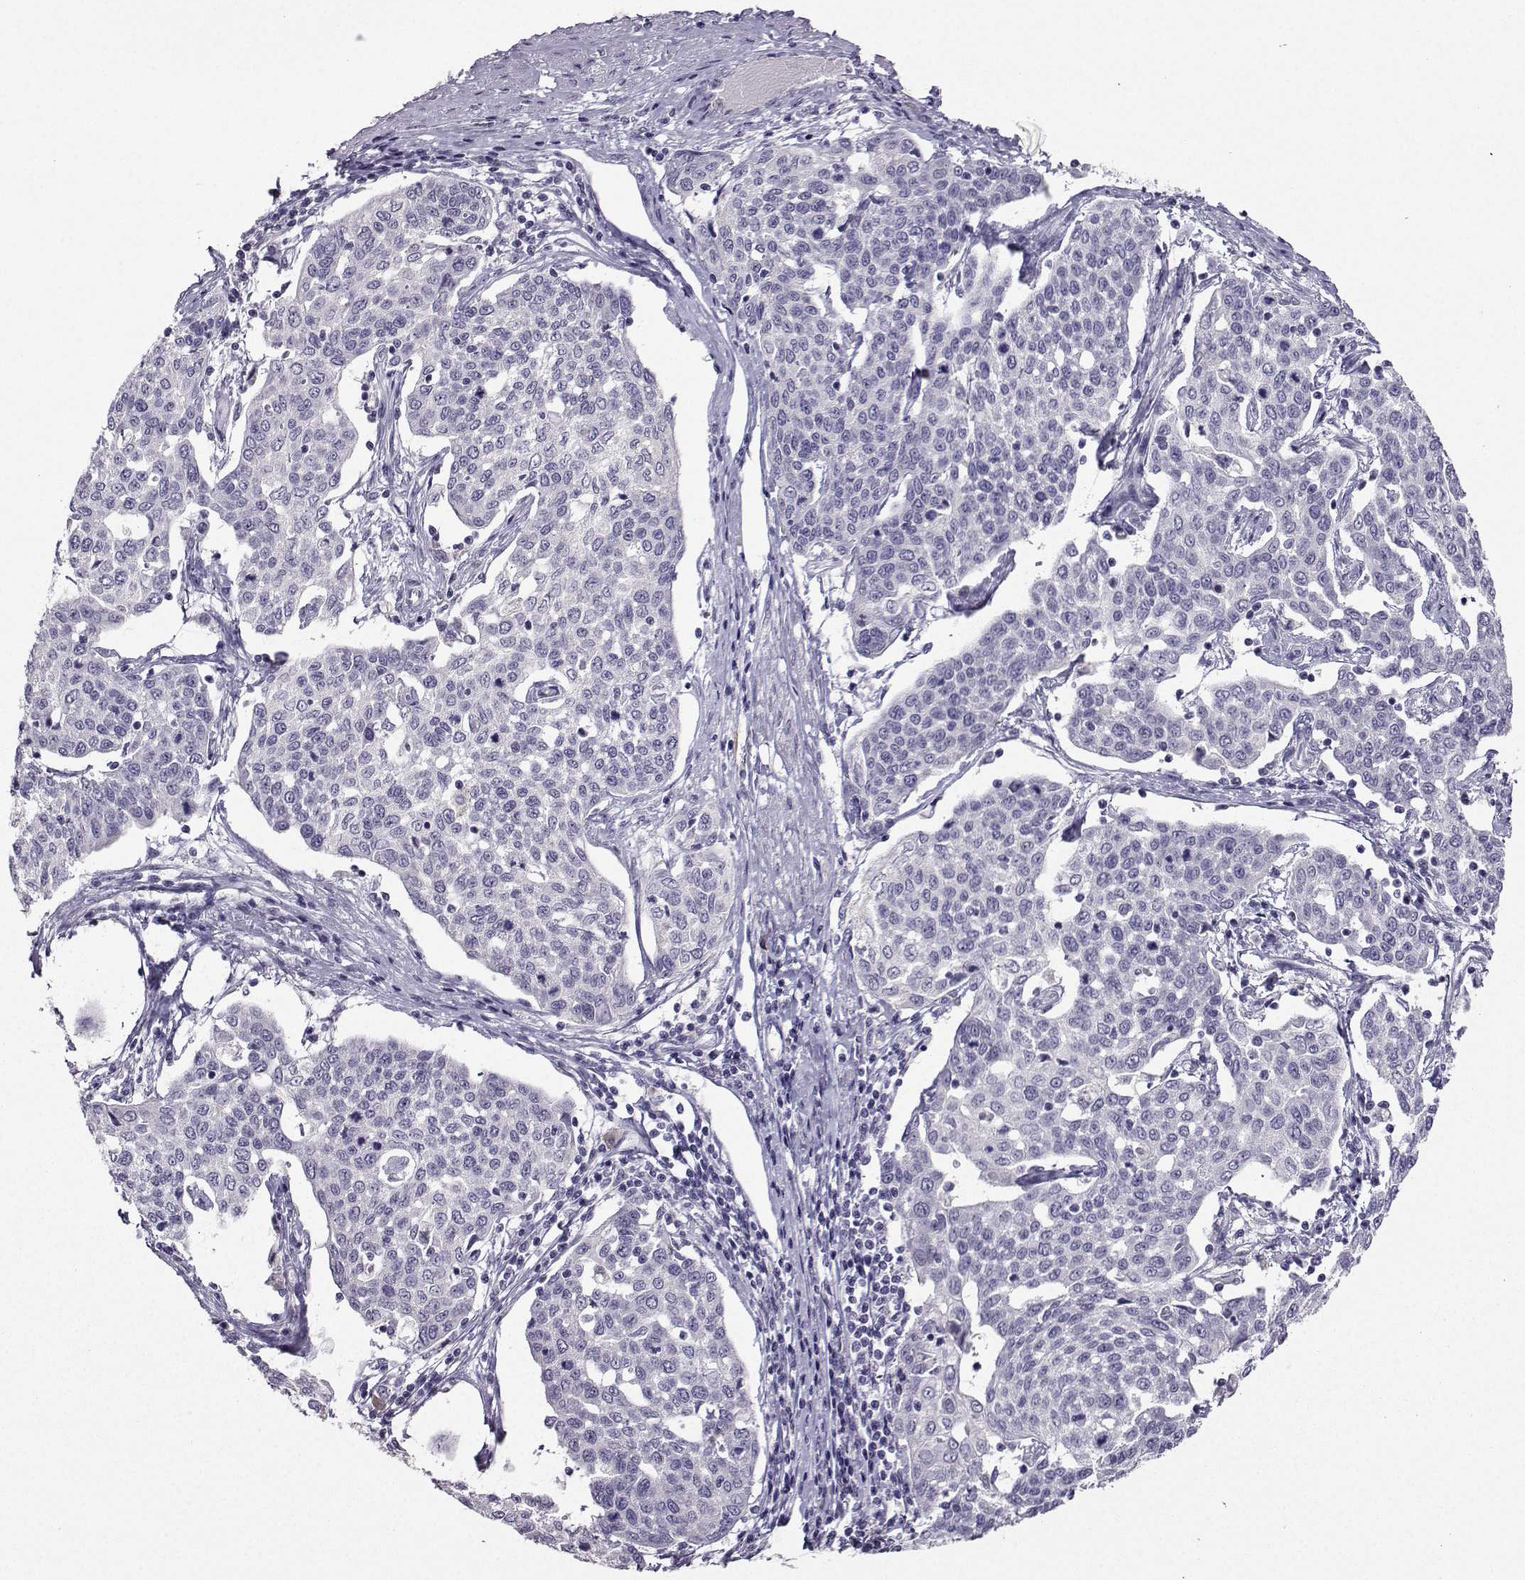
{"staining": {"intensity": "negative", "quantity": "none", "location": "none"}, "tissue": "cervical cancer", "cell_type": "Tumor cells", "image_type": "cancer", "snomed": [{"axis": "morphology", "description": "Squamous cell carcinoma, NOS"}, {"axis": "topography", "description": "Cervix"}], "caption": "Protein analysis of cervical cancer reveals no significant expression in tumor cells.", "gene": "CRYBB1", "patient": {"sex": "female", "age": 34}}